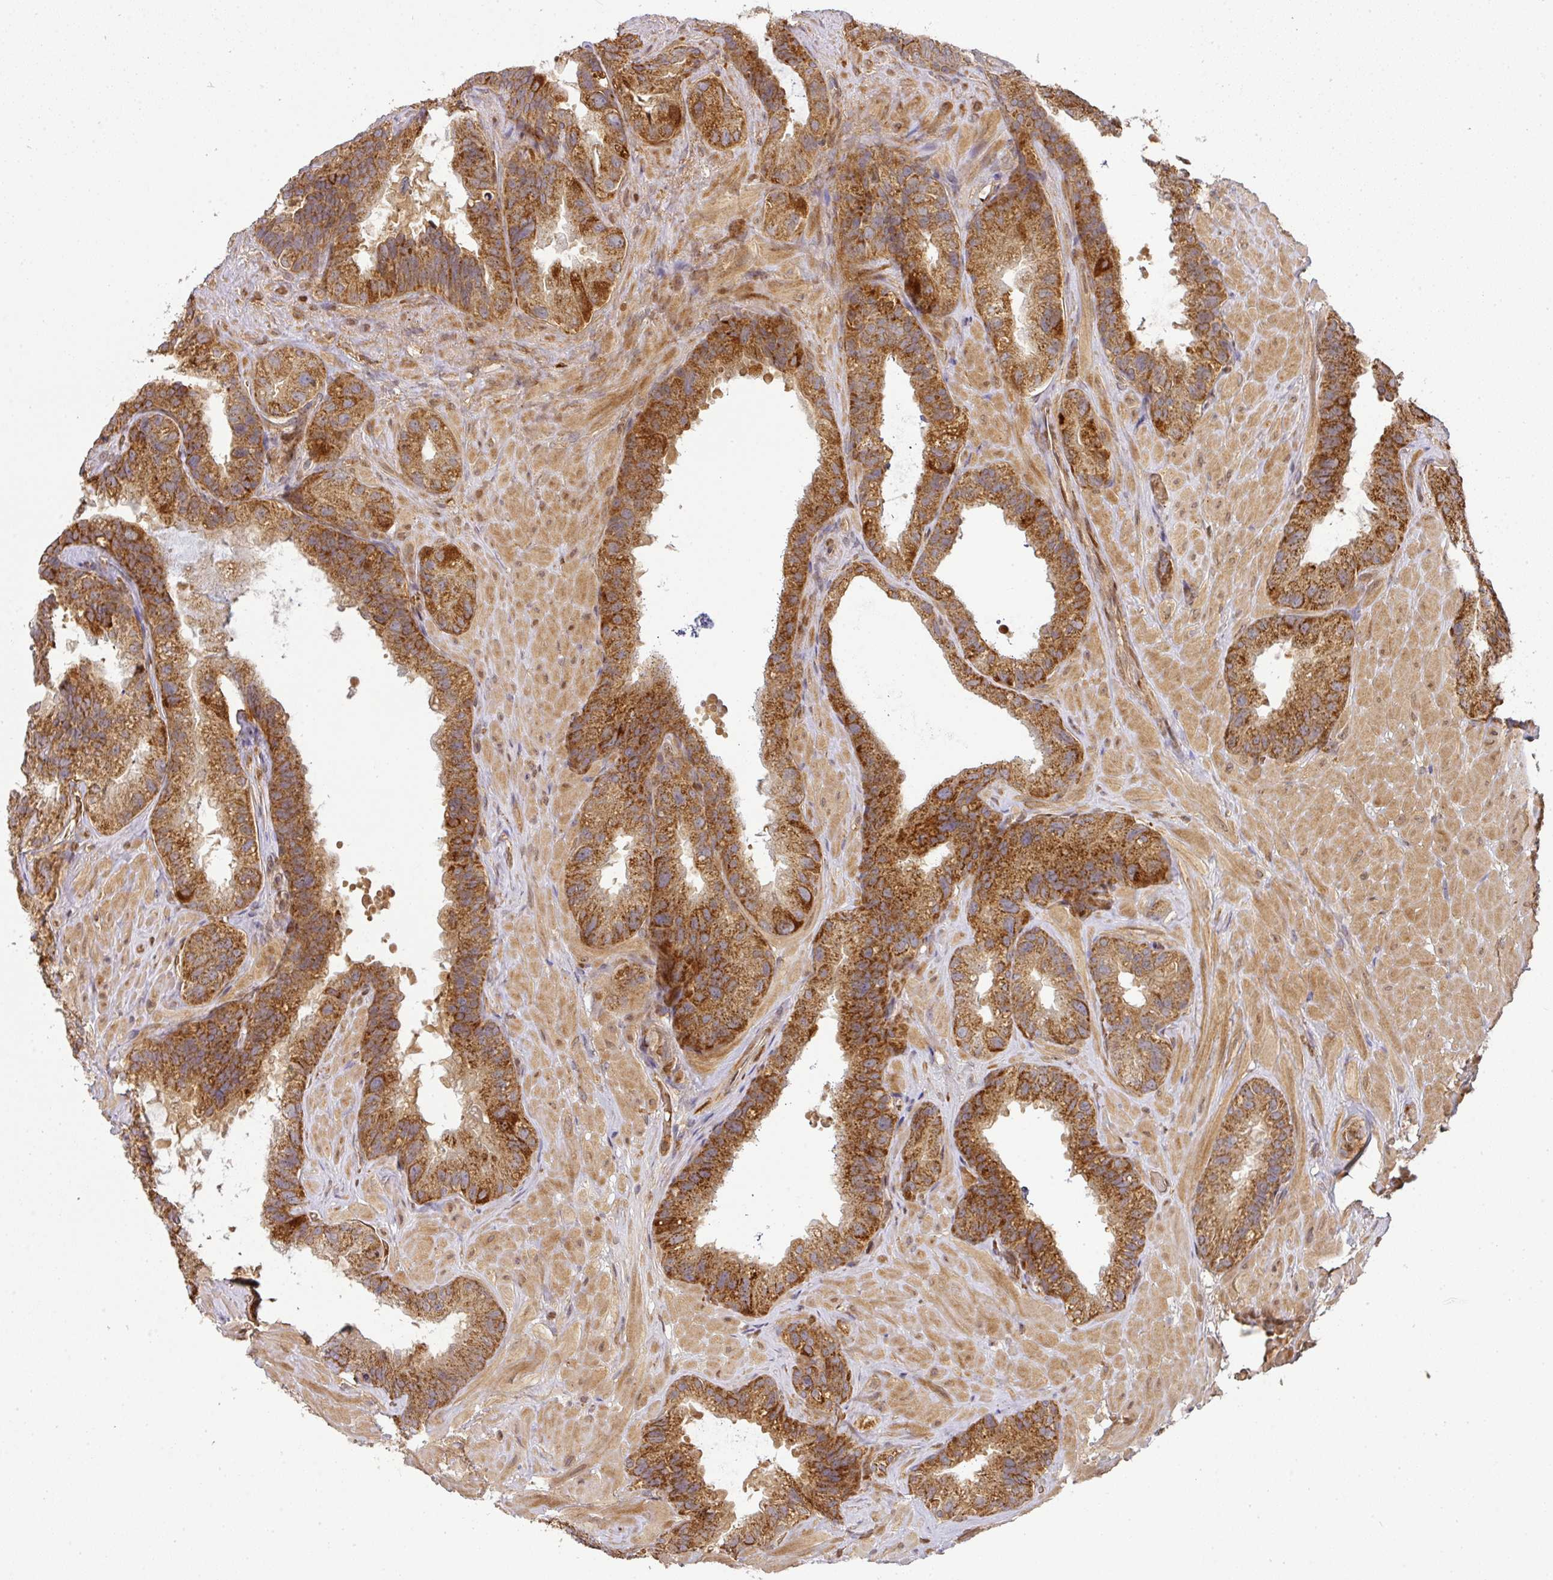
{"staining": {"intensity": "strong", "quantity": ">75%", "location": "cytoplasmic/membranous"}, "tissue": "seminal vesicle", "cell_type": "Glandular cells", "image_type": "normal", "snomed": [{"axis": "morphology", "description": "Normal tissue, NOS"}, {"axis": "topography", "description": "Seminal veicle"}, {"axis": "topography", "description": "Peripheral nerve tissue"}], "caption": "About >75% of glandular cells in normal human seminal vesicle demonstrate strong cytoplasmic/membranous protein staining as visualized by brown immunohistochemical staining.", "gene": "MALSU1", "patient": {"sex": "male", "age": 76}}